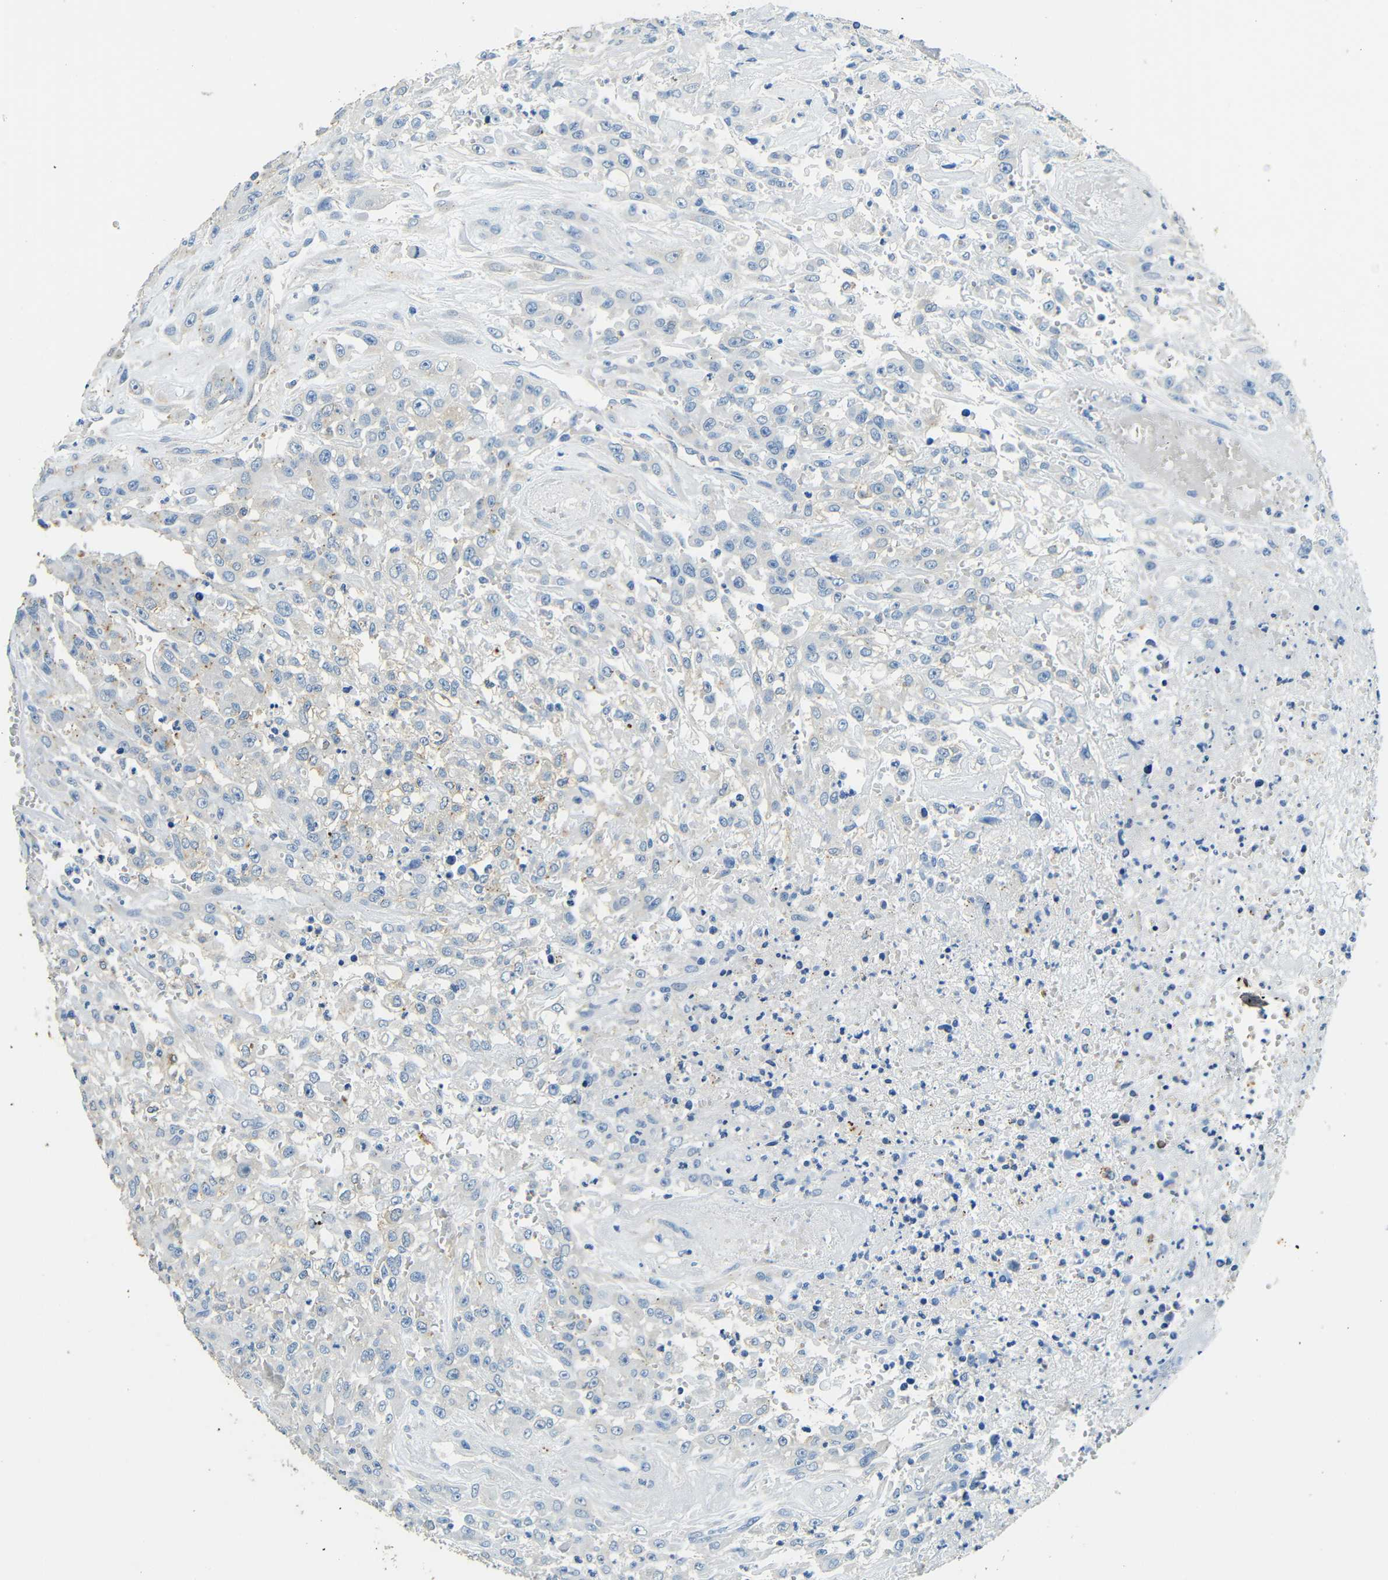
{"staining": {"intensity": "negative", "quantity": "none", "location": "none"}, "tissue": "urothelial cancer", "cell_type": "Tumor cells", "image_type": "cancer", "snomed": [{"axis": "morphology", "description": "Urothelial carcinoma, High grade"}, {"axis": "topography", "description": "Urinary bladder"}], "caption": "Tumor cells show no significant expression in urothelial cancer.", "gene": "FMO5", "patient": {"sex": "male", "age": 46}}